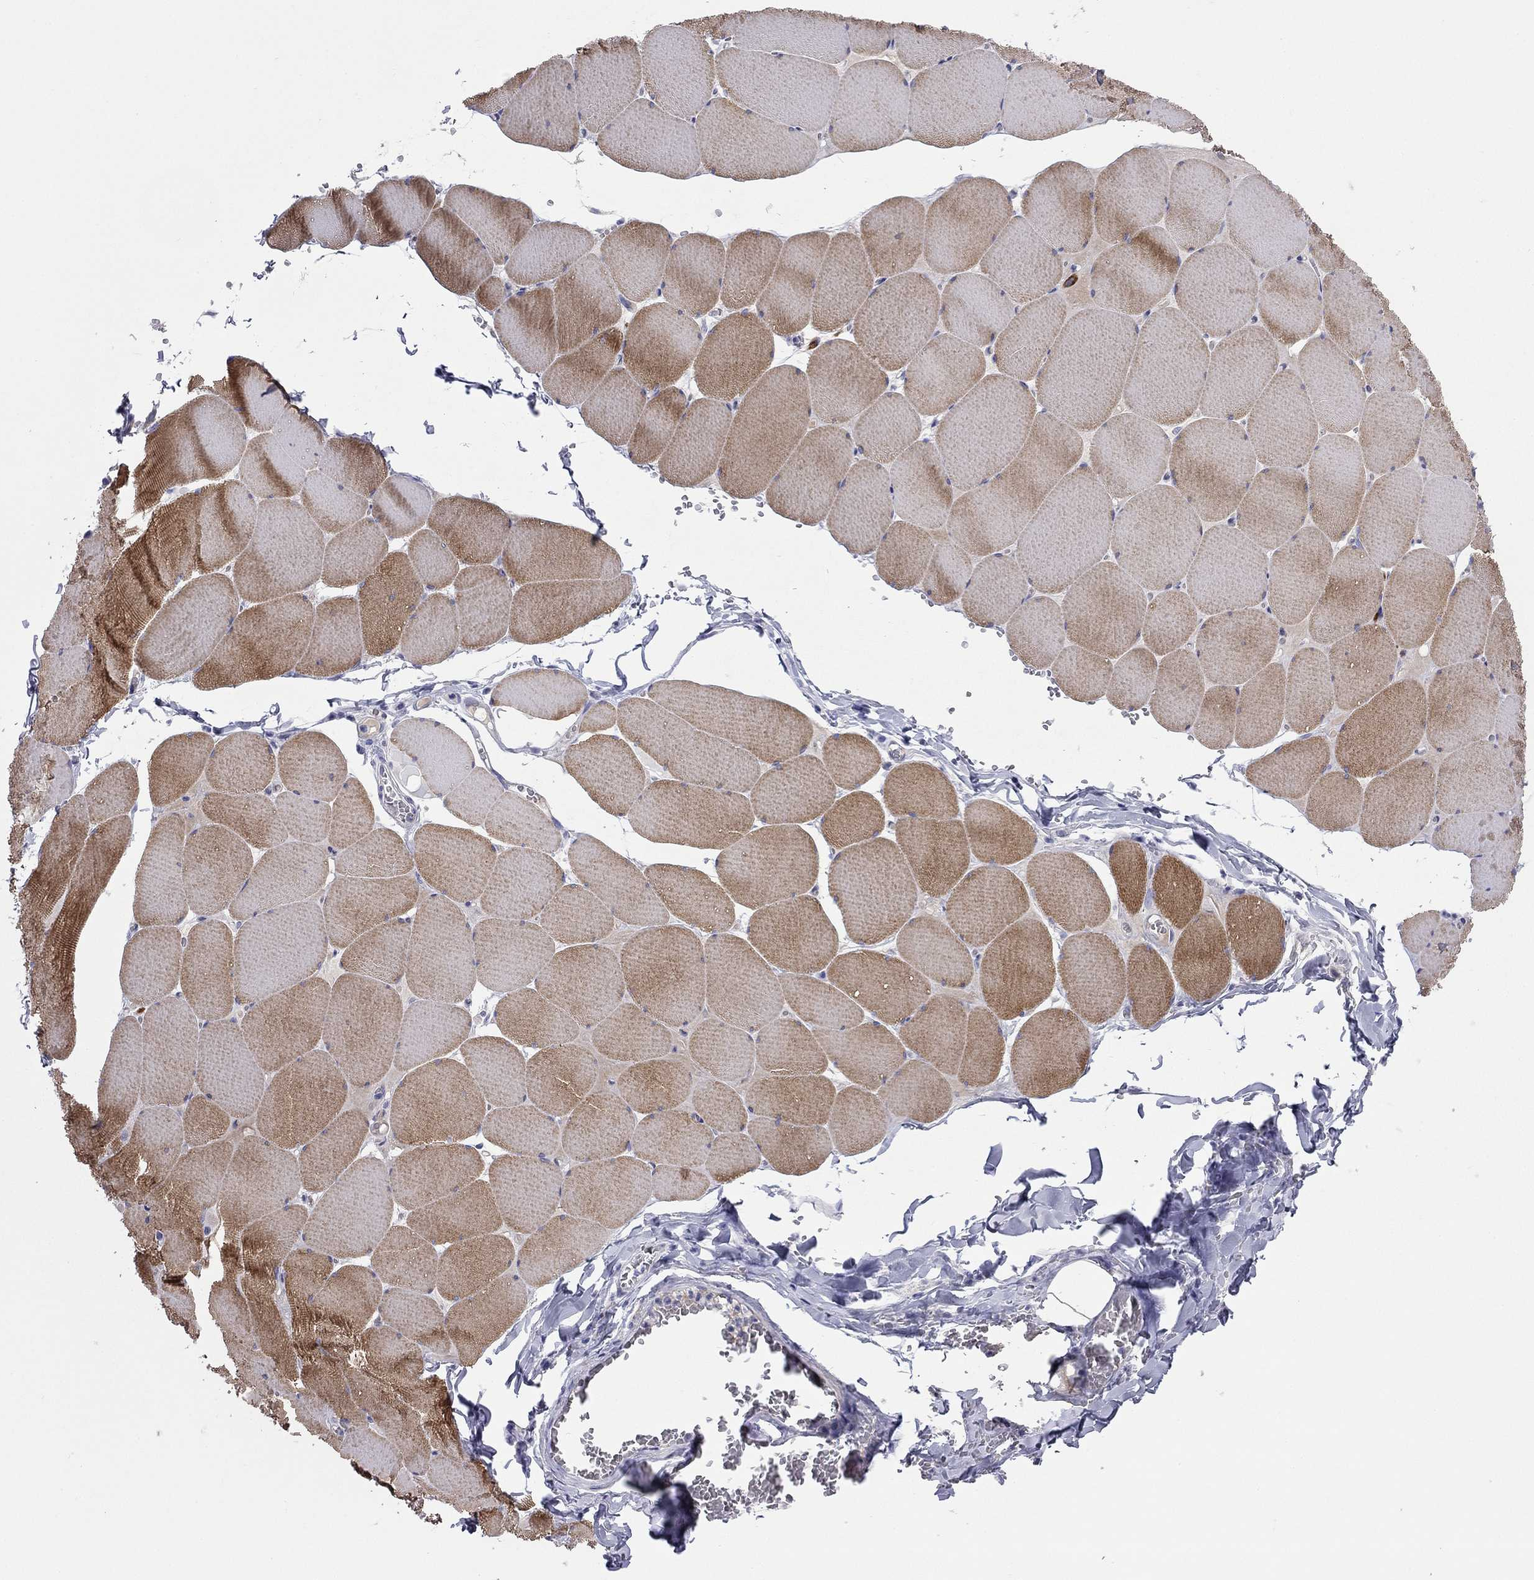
{"staining": {"intensity": "strong", "quantity": "25%-75%", "location": "cytoplasmic/membranous"}, "tissue": "skeletal muscle", "cell_type": "Myocytes", "image_type": "normal", "snomed": [{"axis": "morphology", "description": "Normal tissue, NOS"}, {"axis": "morphology", "description": "Malignant melanoma, Metastatic site"}, {"axis": "topography", "description": "Skeletal muscle"}], "caption": "Skeletal muscle stained with DAB (3,3'-diaminobenzidine) immunohistochemistry (IHC) exhibits high levels of strong cytoplasmic/membranous expression in approximately 25%-75% of myocytes. (Stains: DAB (3,3'-diaminobenzidine) in brown, nuclei in blue, Microscopy: brightfield microscopy at high magnification).", "gene": "CMYA5", "patient": {"sex": "male", "age": 50}}